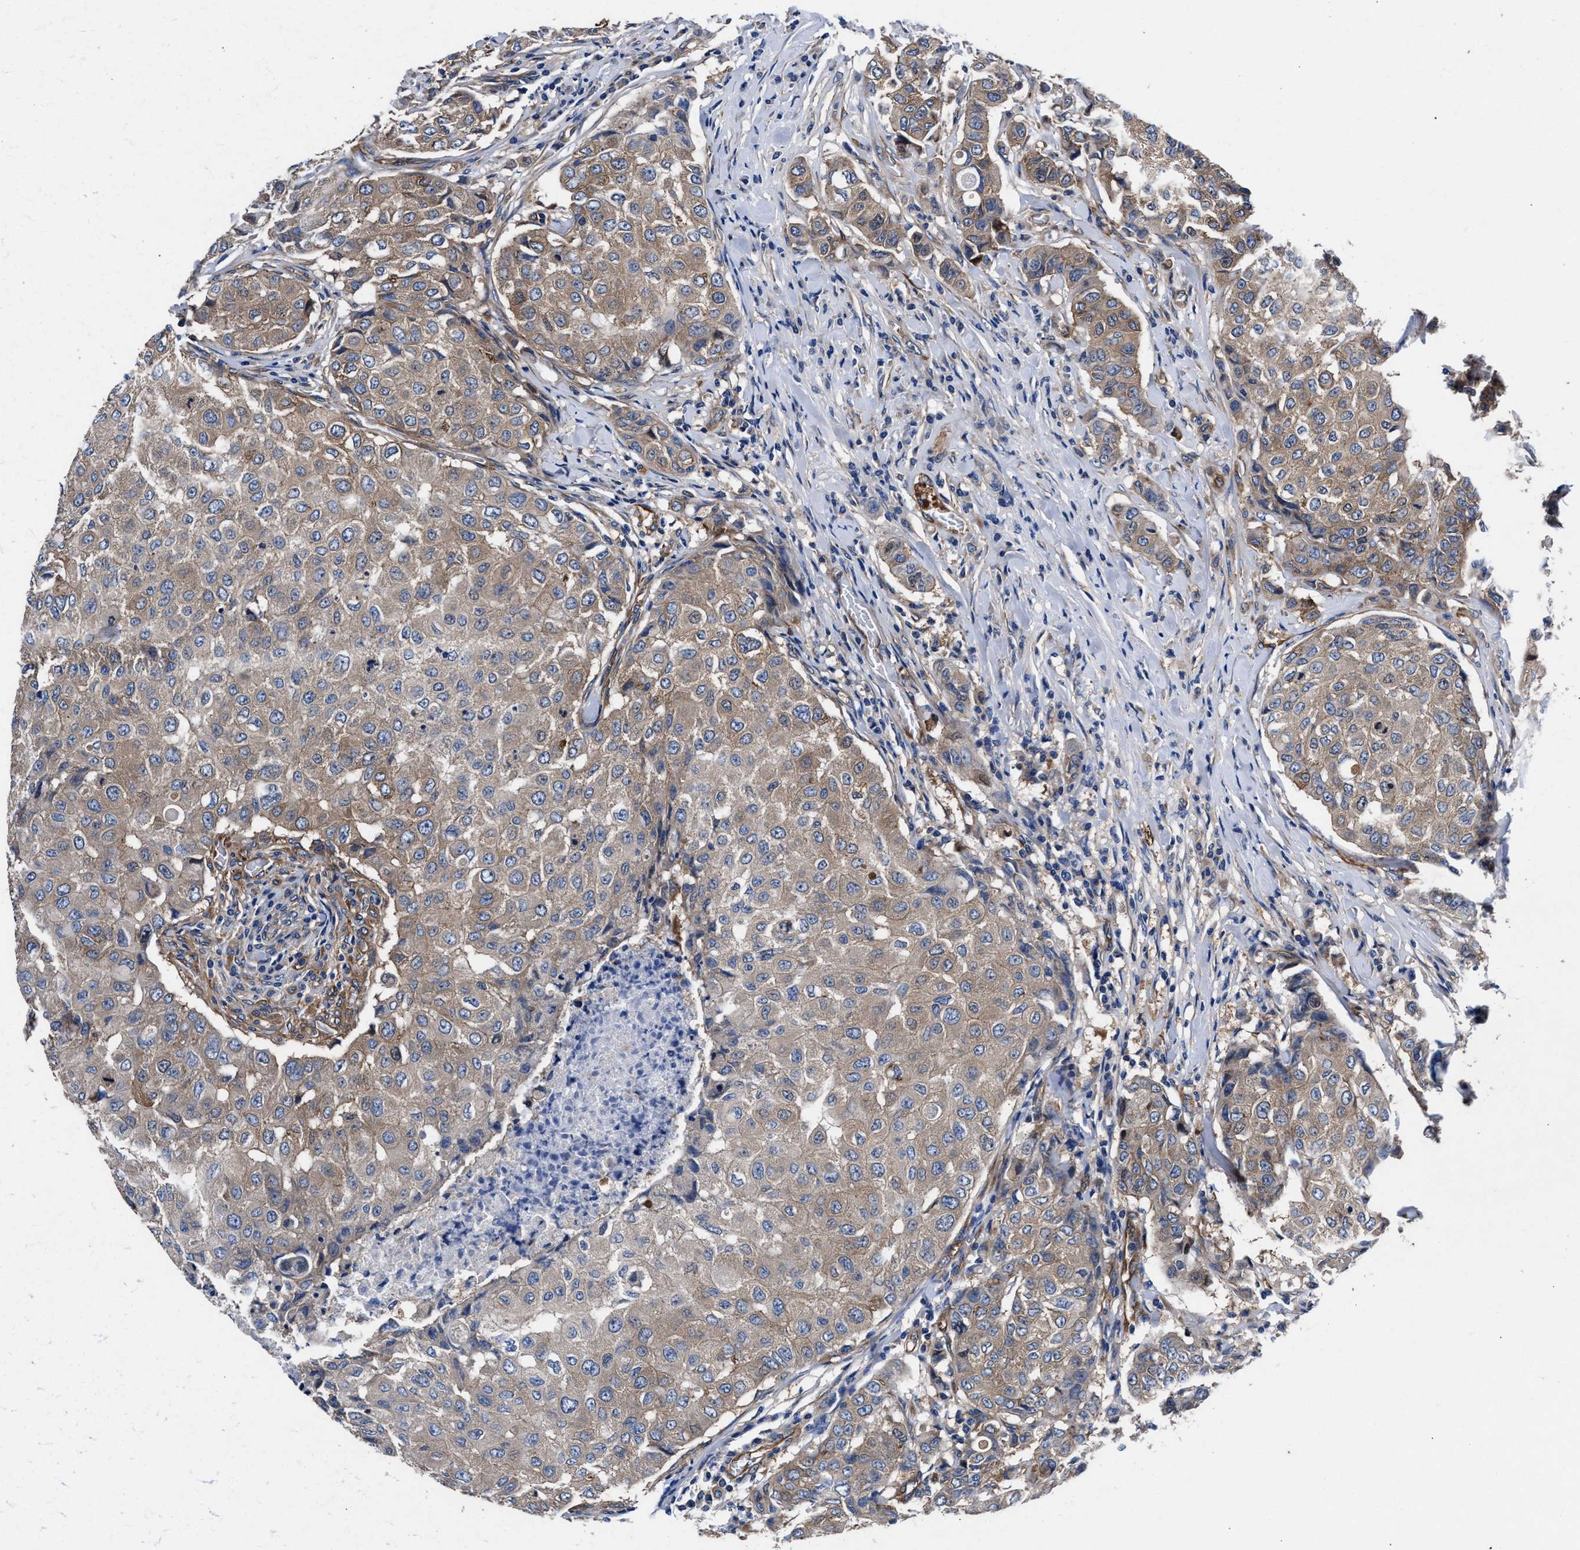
{"staining": {"intensity": "moderate", "quantity": ">75%", "location": "cytoplasmic/membranous"}, "tissue": "breast cancer", "cell_type": "Tumor cells", "image_type": "cancer", "snomed": [{"axis": "morphology", "description": "Duct carcinoma"}, {"axis": "topography", "description": "Breast"}], "caption": "A medium amount of moderate cytoplasmic/membranous expression is identified in approximately >75% of tumor cells in breast infiltrating ductal carcinoma tissue.", "gene": "SH3GL1", "patient": {"sex": "female", "age": 27}}